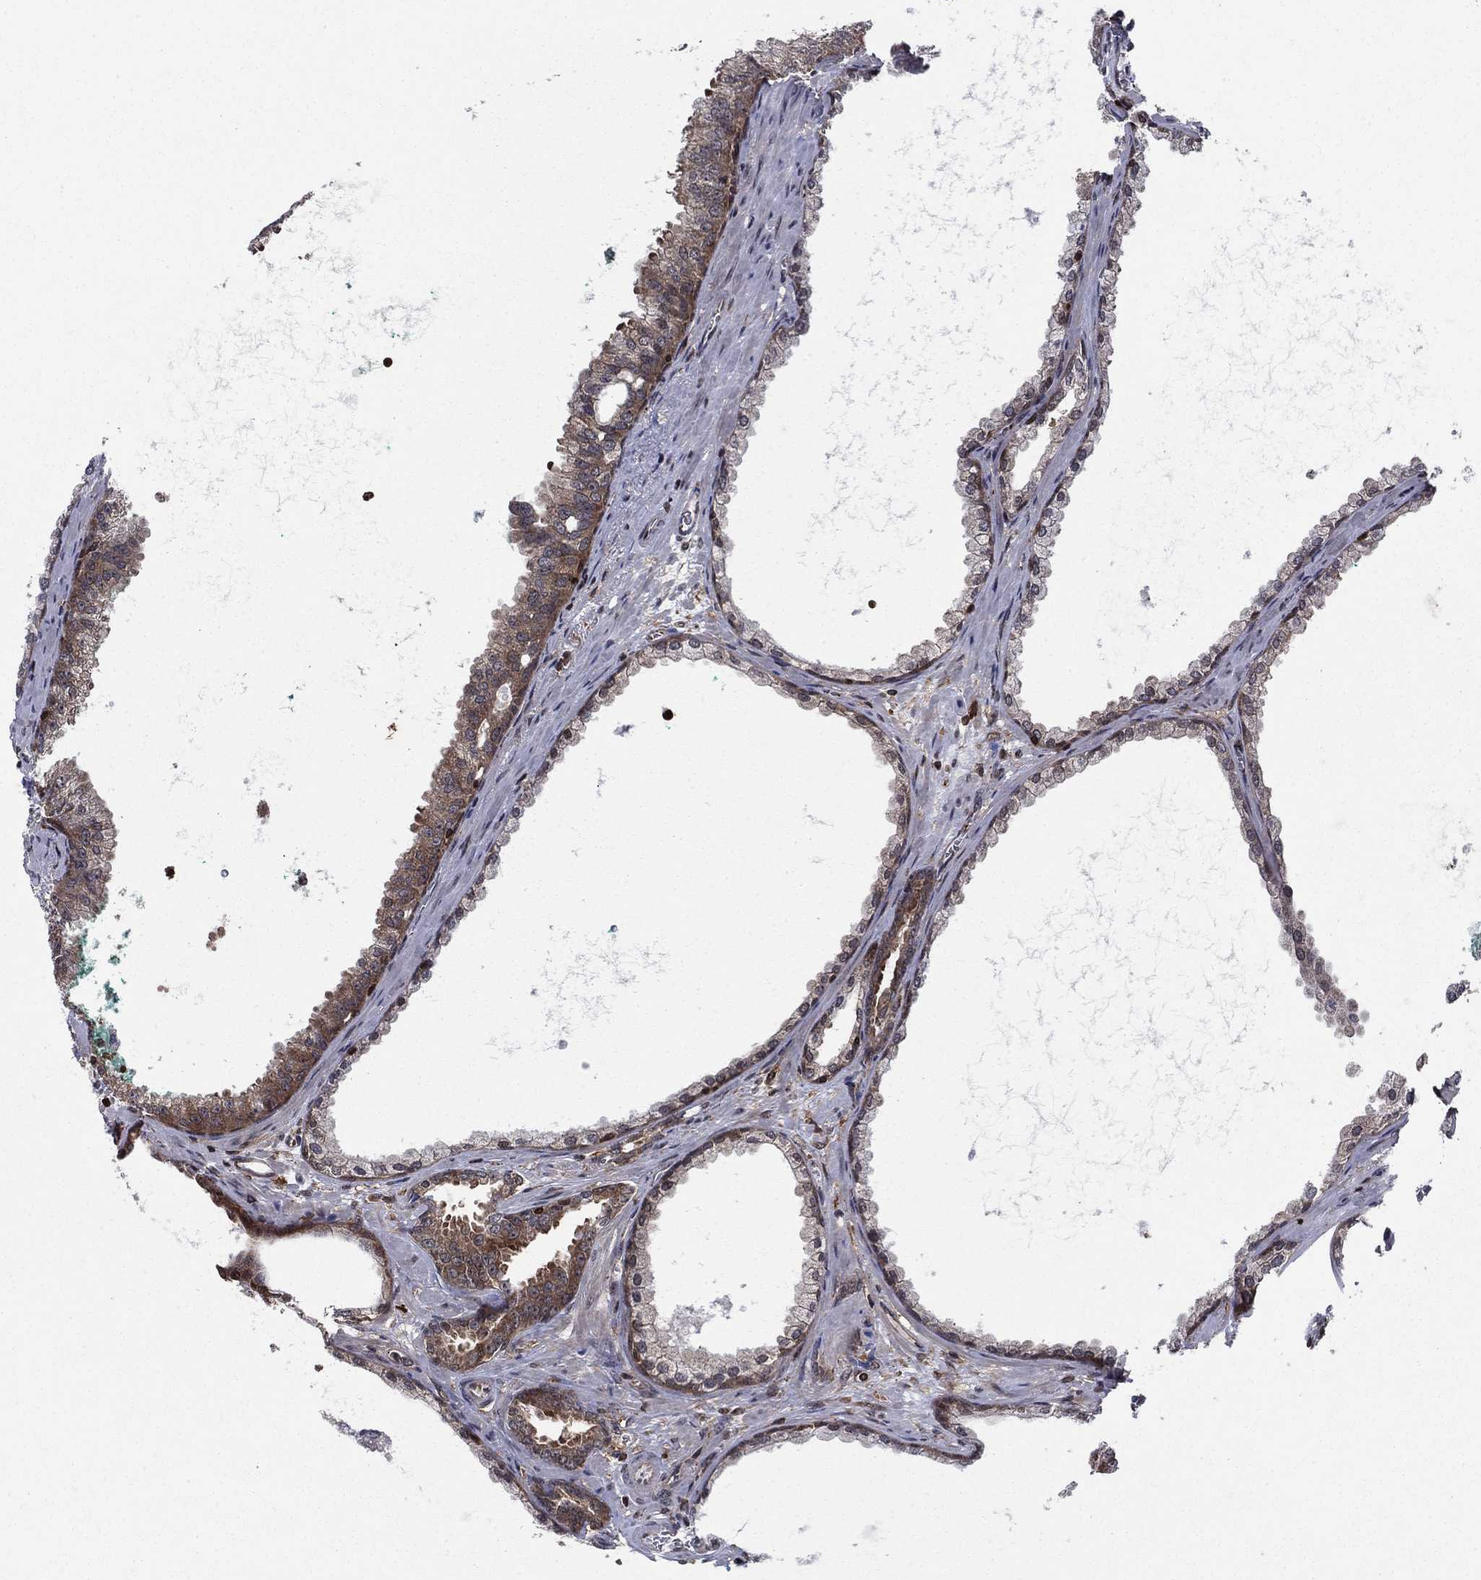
{"staining": {"intensity": "strong", "quantity": "25%-75%", "location": "cytoplasmic/membranous"}, "tissue": "prostate cancer", "cell_type": "Tumor cells", "image_type": "cancer", "snomed": [{"axis": "morphology", "description": "Adenocarcinoma, NOS"}, {"axis": "topography", "description": "Prostate"}], "caption": "Strong cytoplasmic/membranous staining for a protein is identified in about 25%-75% of tumor cells of adenocarcinoma (prostate) using IHC.", "gene": "CACYBP", "patient": {"sex": "male", "age": 67}}